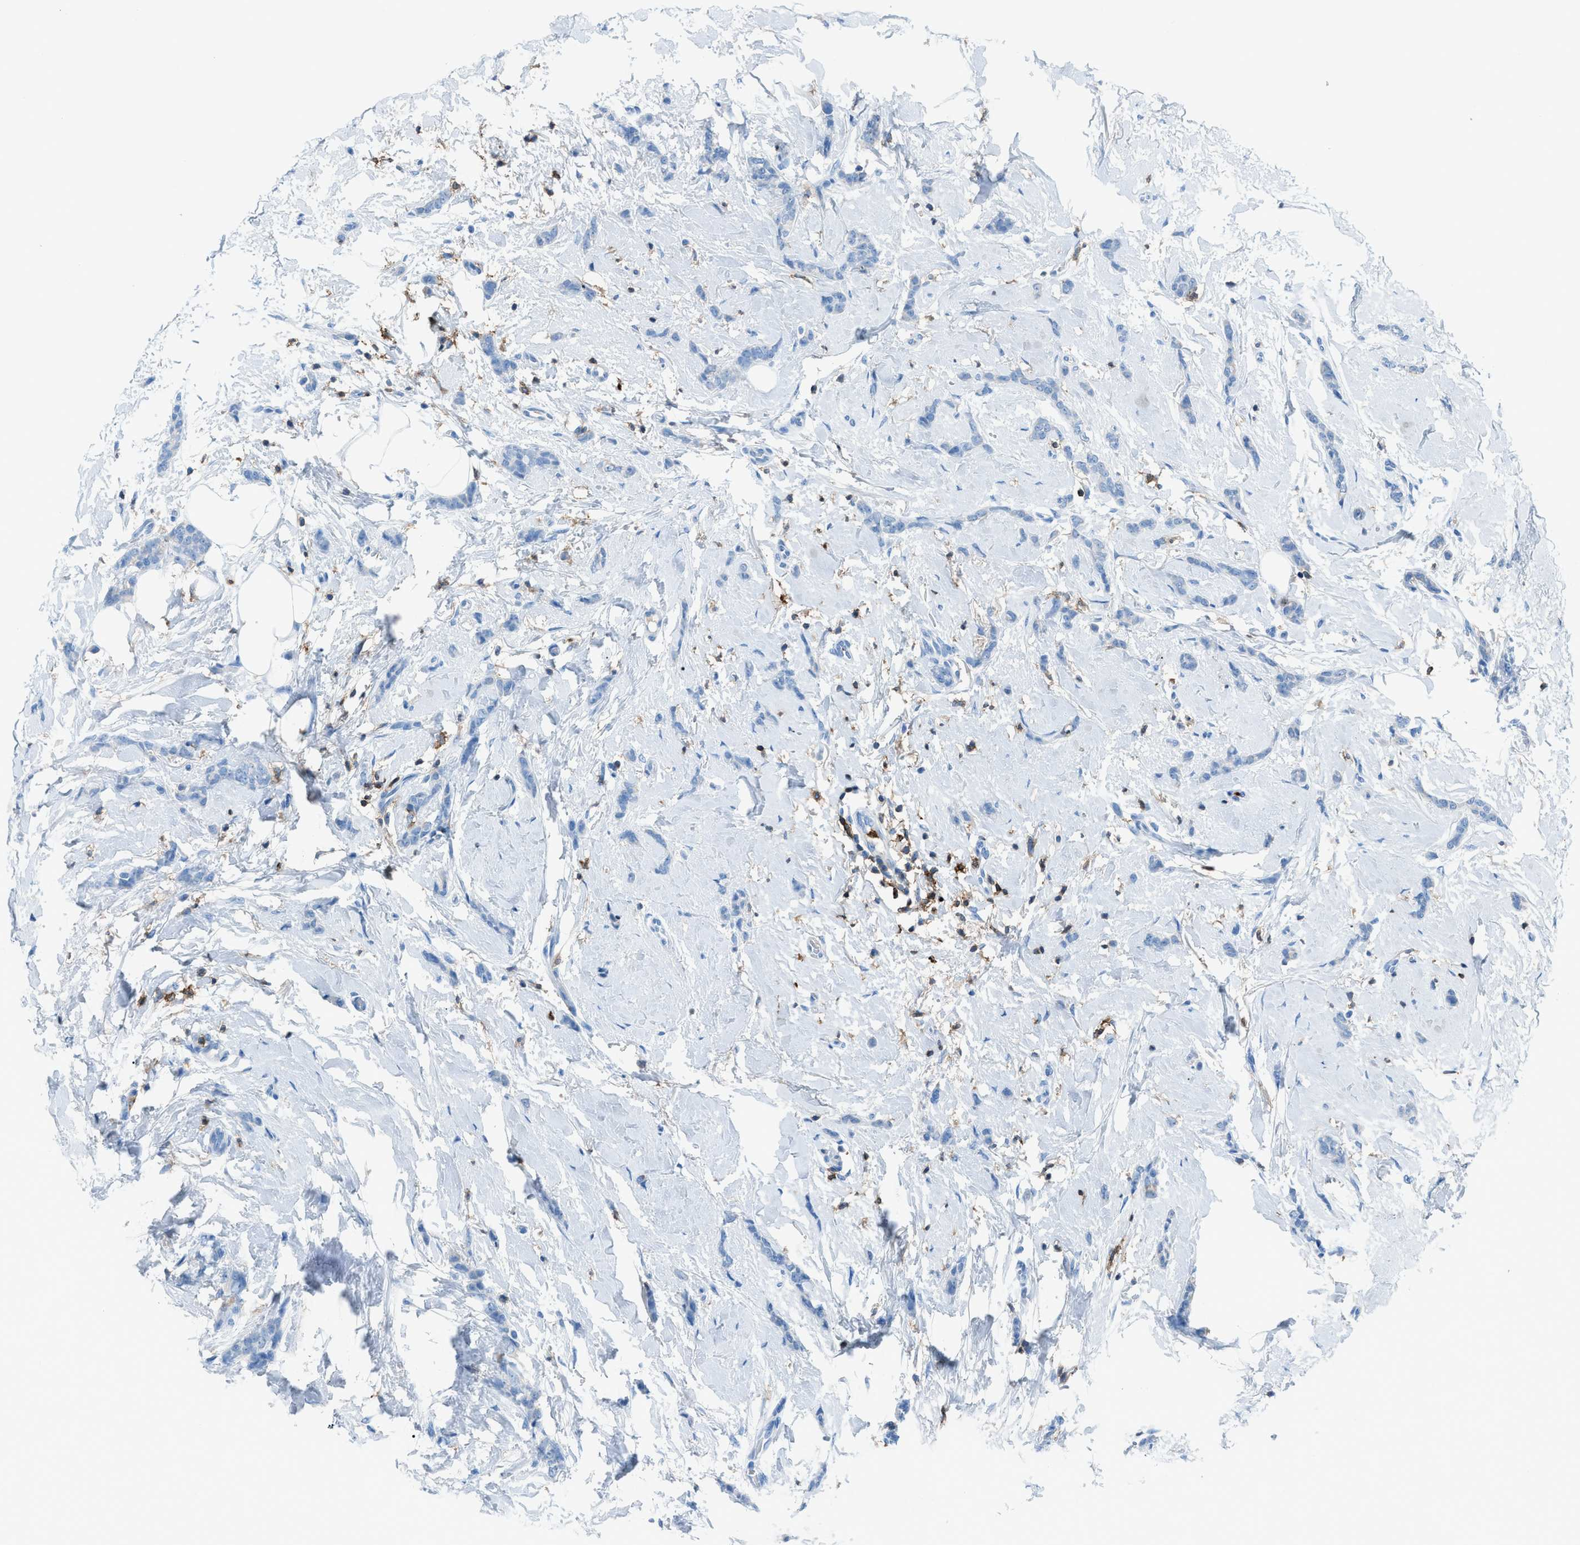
{"staining": {"intensity": "negative", "quantity": "none", "location": "none"}, "tissue": "breast cancer", "cell_type": "Tumor cells", "image_type": "cancer", "snomed": [{"axis": "morphology", "description": "Lobular carcinoma"}, {"axis": "topography", "description": "Skin"}, {"axis": "topography", "description": "Breast"}], "caption": "DAB (3,3'-diaminobenzidine) immunohistochemical staining of breast cancer (lobular carcinoma) demonstrates no significant expression in tumor cells. (DAB (3,3'-diaminobenzidine) immunohistochemistry (IHC) visualized using brightfield microscopy, high magnification).", "gene": "ITGB2", "patient": {"sex": "female", "age": 46}}